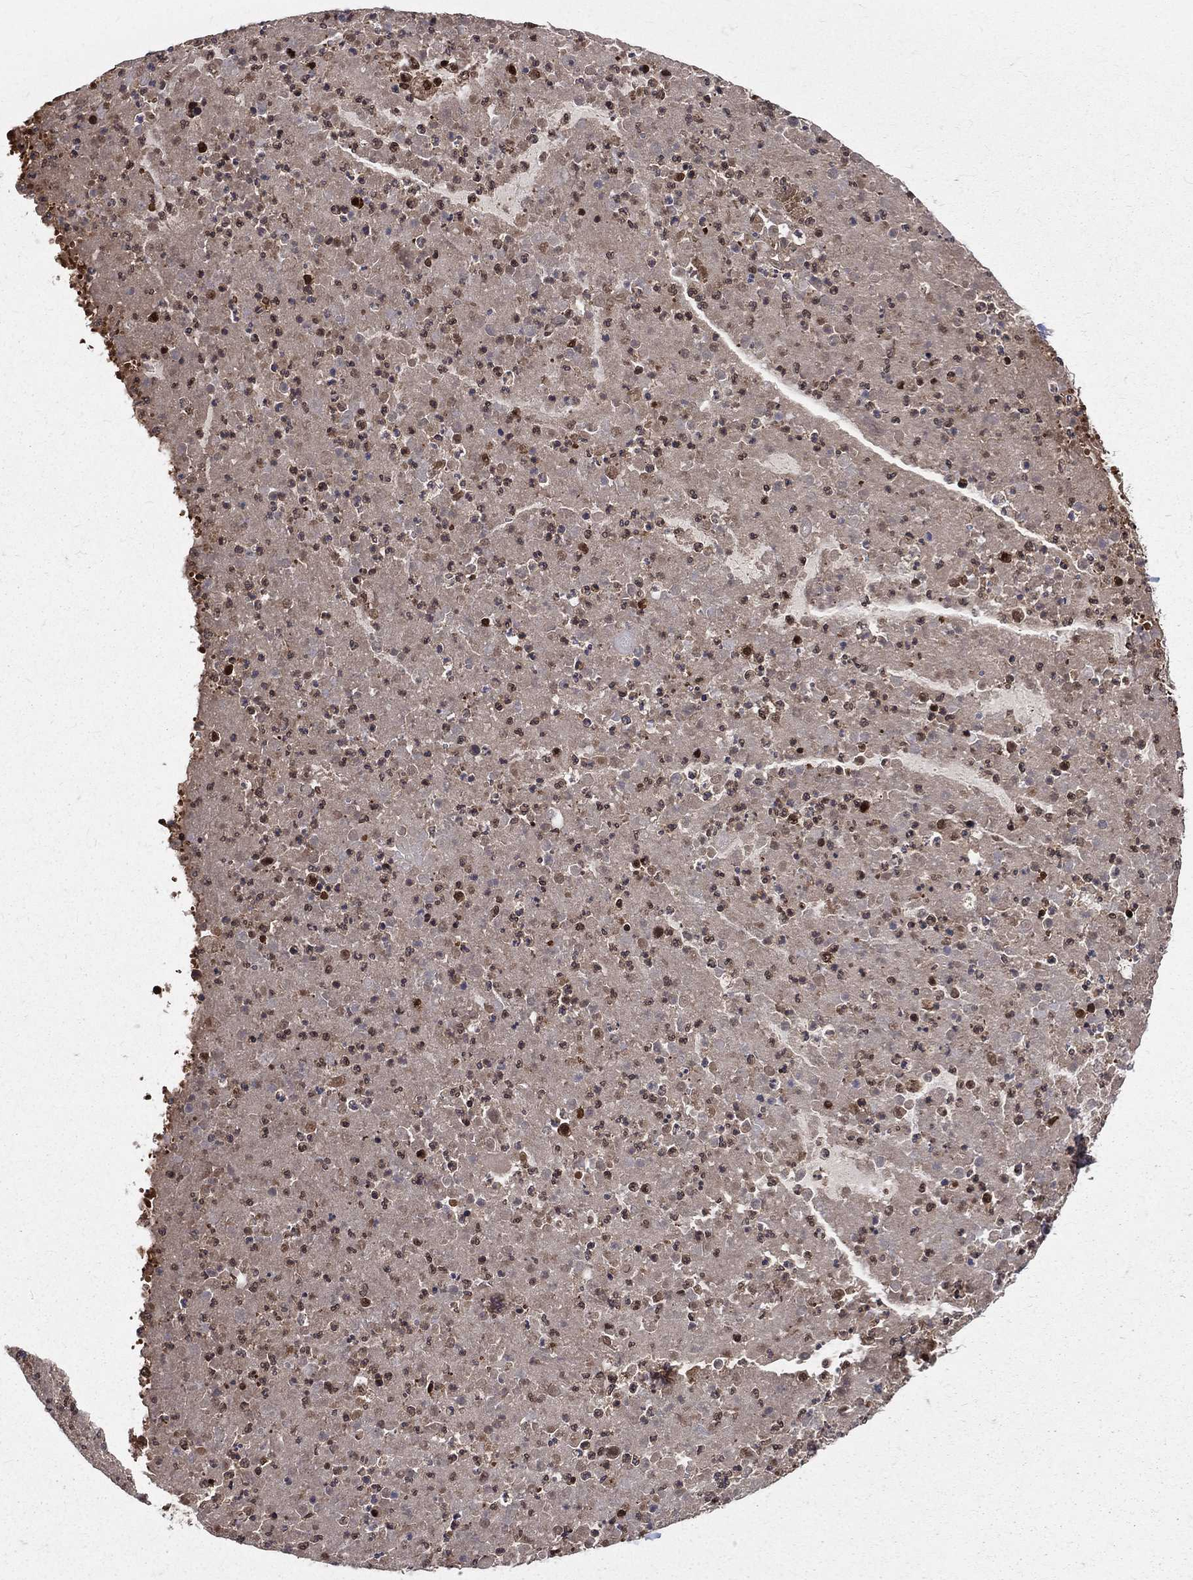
{"staining": {"intensity": "strong", "quantity": ">75%", "location": "nuclear"}, "tissue": "lung cancer", "cell_type": "Tumor cells", "image_type": "cancer", "snomed": [{"axis": "morphology", "description": "Normal tissue, NOS"}, {"axis": "morphology", "description": "Squamous cell carcinoma, NOS"}, {"axis": "topography", "description": "Bronchus"}, {"axis": "topography", "description": "Lung"}], "caption": "Protein staining of lung cancer (squamous cell carcinoma) tissue exhibits strong nuclear staining in about >75% of tumor cells.", "gene": "COPS4", "patient": {"sex": "male", "age": 64}}